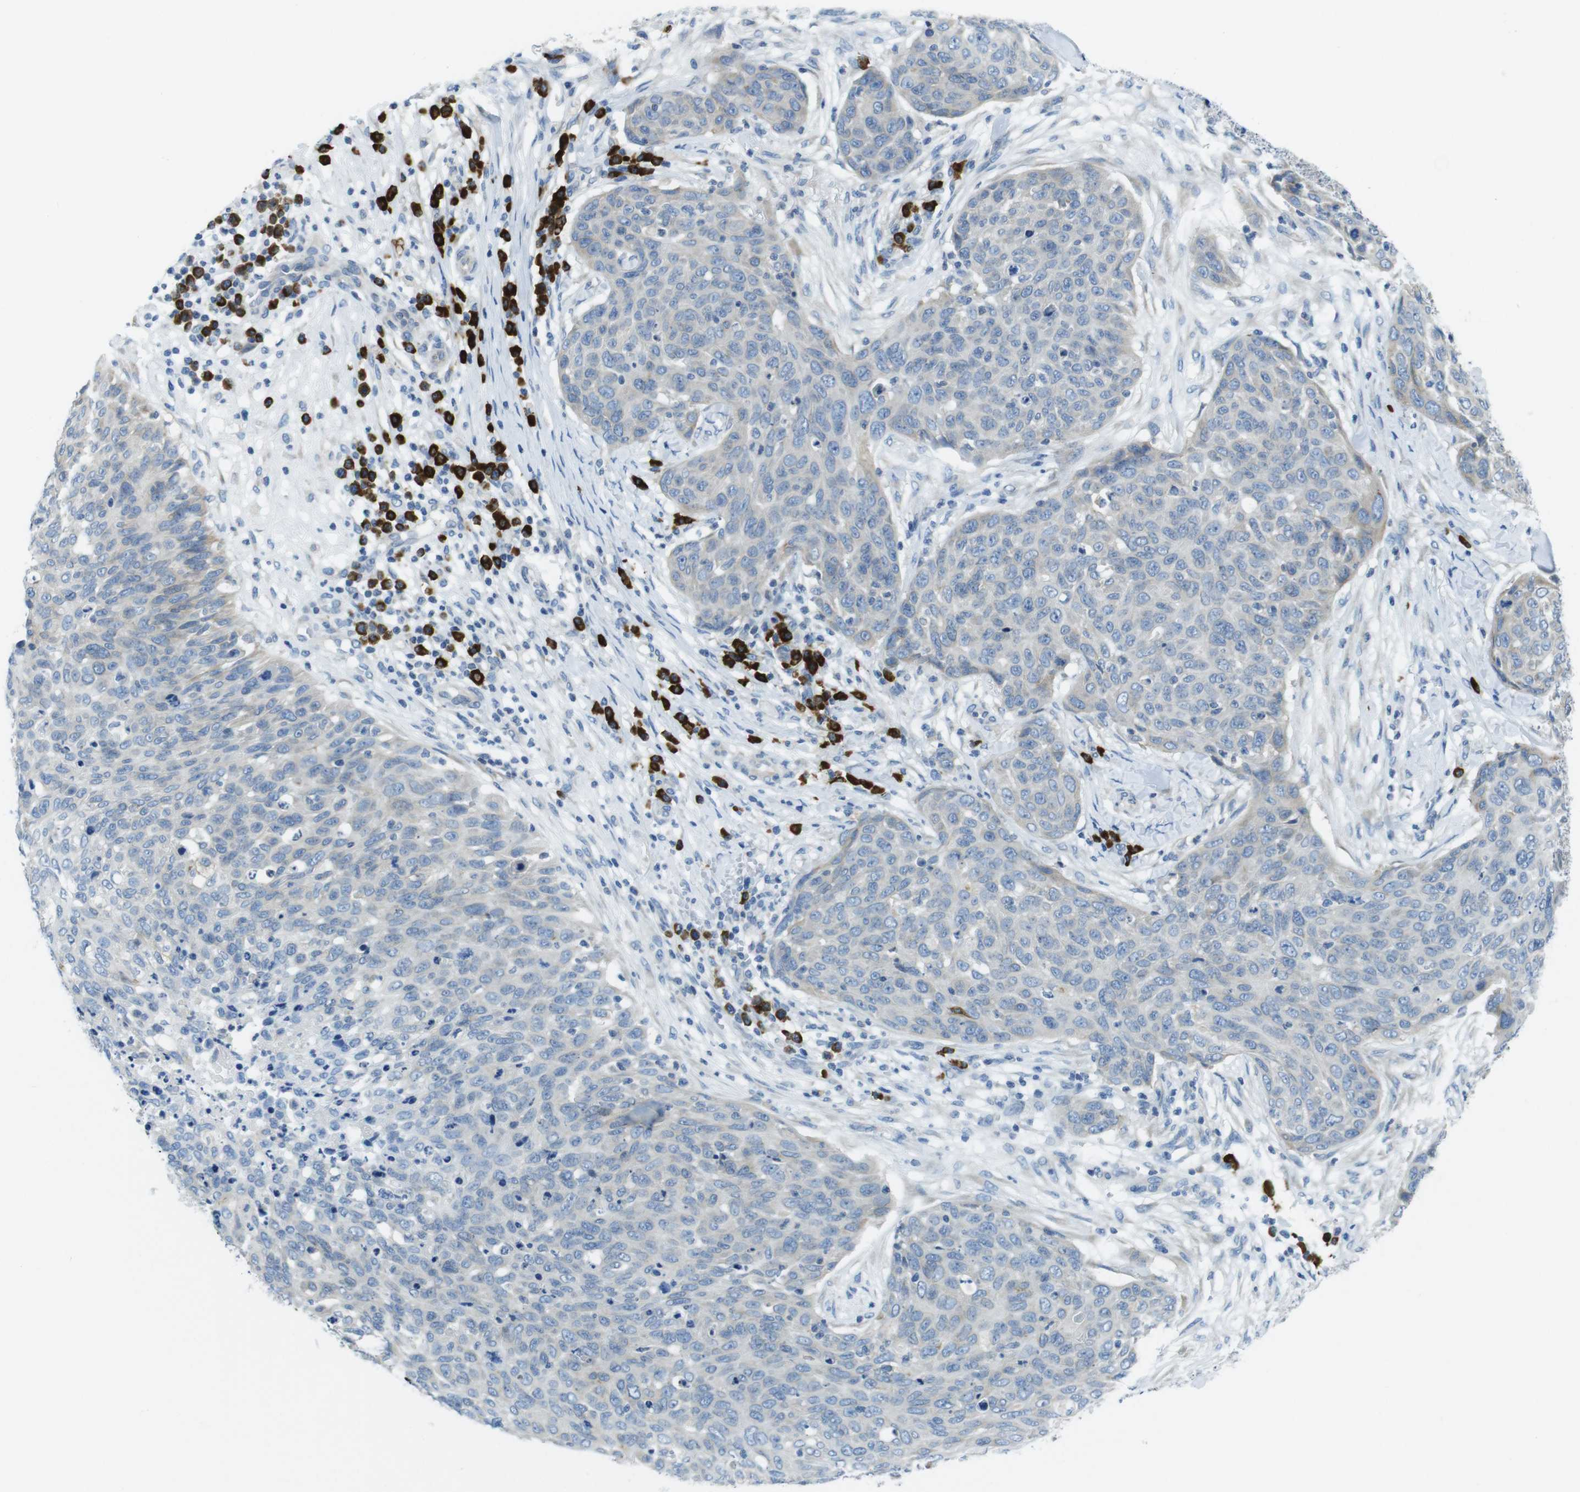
{"staining": {"intensity": "weak", "quantity": "25%-75%", "location": "cytoplasmic/membranous"}, "tissue": "skin cancer", "cell_type": "Tumor cells", "image_type": "cancer", "snomed": [{"axis": "morphology", "description": "Squamous cell carcinoma in situ, NOS"}, {"axis": "morphology", "description": "Squamous cell carcinoma, NOS"}, {"axis": "topography", "description": "Skin"}], "caption": "Protein analysis of skin cancer (squamous cell carcinoma in situ) tissue exhibits weak cytoplasmic/membranous expression in about 25%-75% of tumor cells.", "gene": "CLPTM1L", "patient": {"sex": "male", "age": 93}}